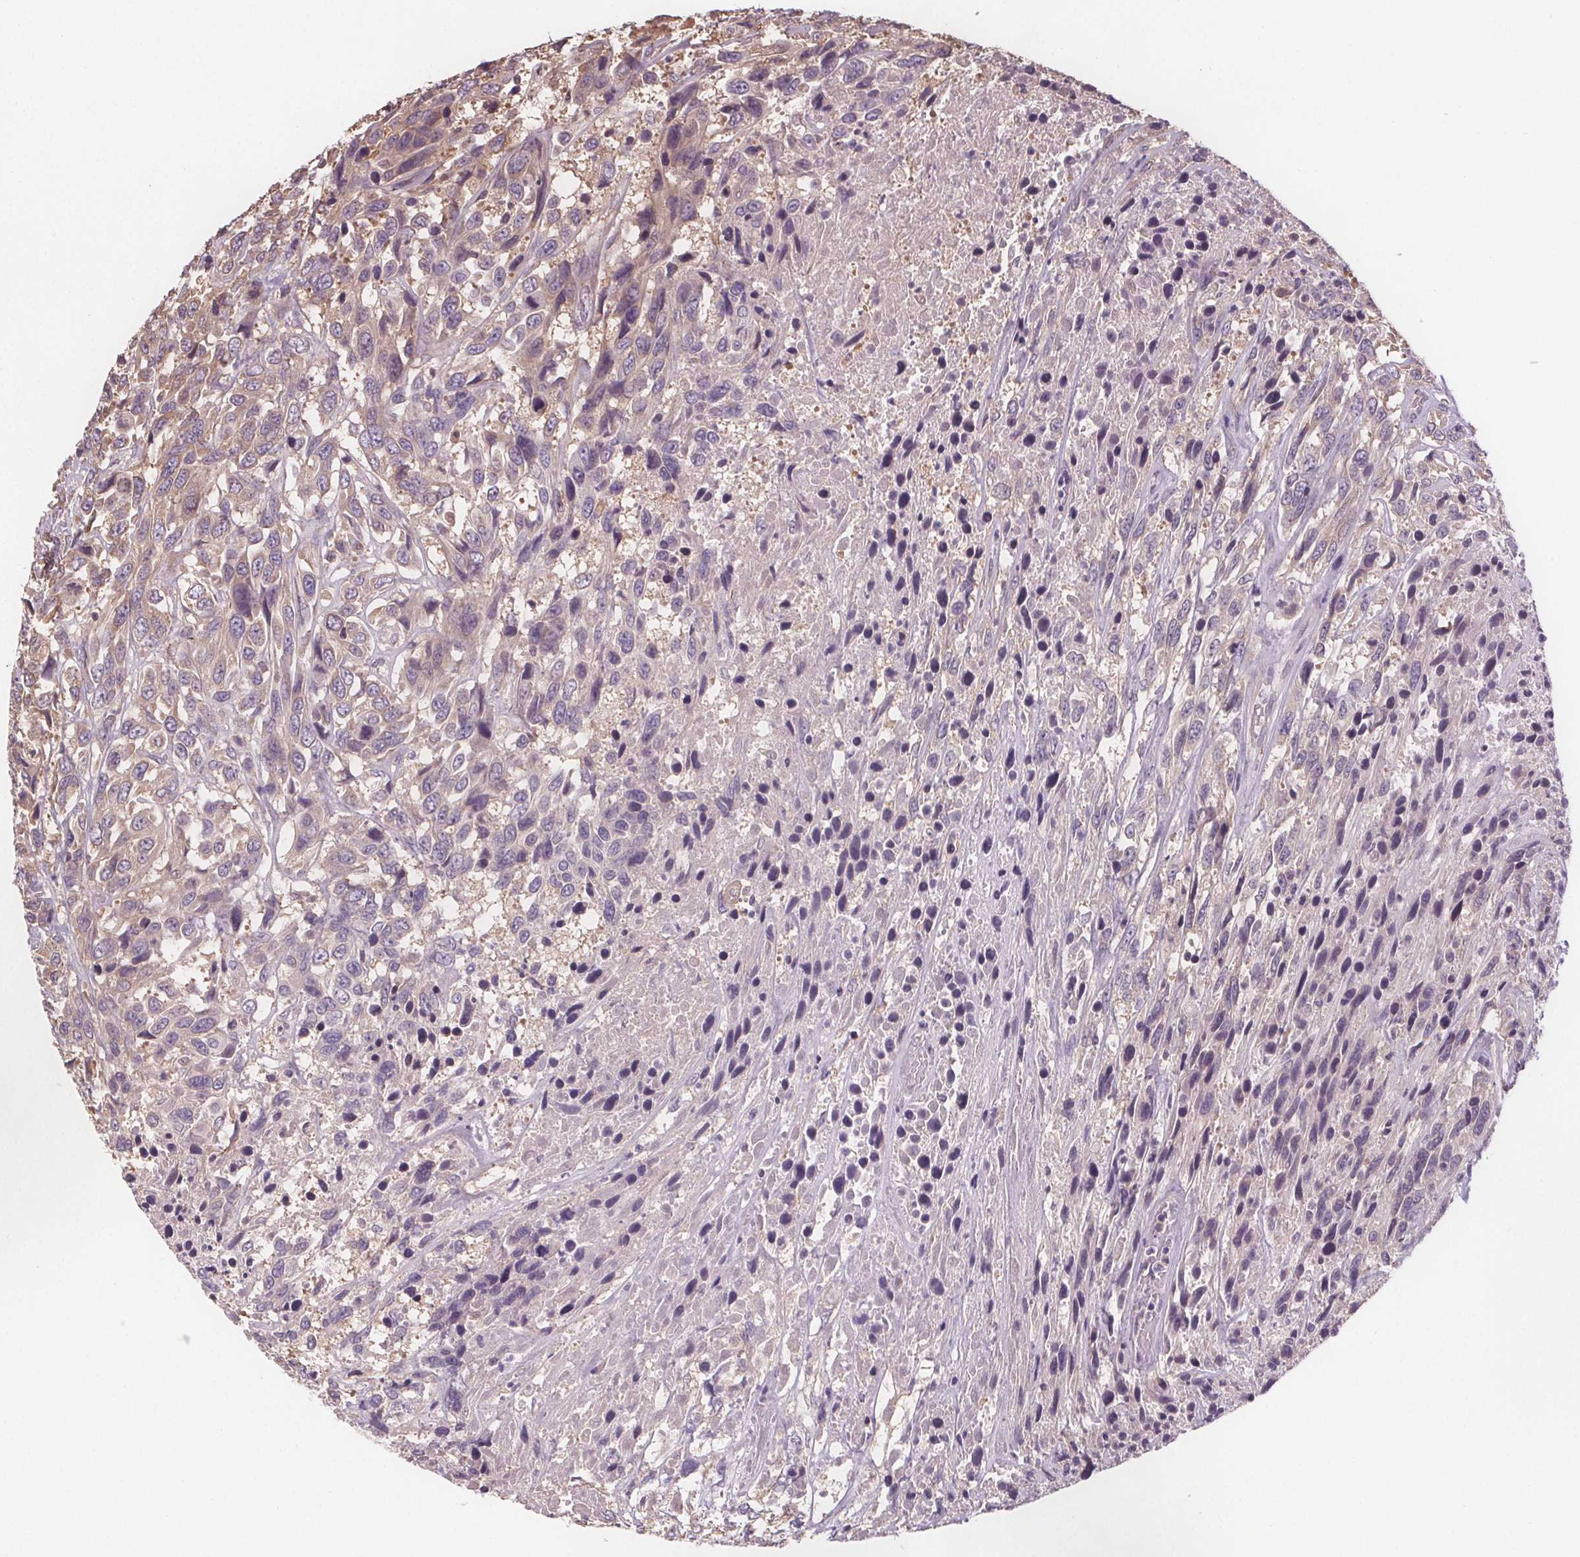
{"staining": {"intensity": "weak", "quantity": "<25%", "location": "cytoplasmic/membranous"}, "tissue": "urothelial cancer", "cell_type": "Tumor cells", "image_type": "cancer", "snomed": [{"axis": "morphology", "description": "Urothelial carcinoma, High grade"}, {"axis": "topography", "description": "Urinary bladder"}], "caption": "A photomicrograph of human urothelial carcinoma (high-grade) is negative for staining in tumor cells. (Stains: DAB IHC with hematoxylin counter stain, Microscopy: brightfield microscopy at high magnification).", "gene": "TMEM80", "patient": {"sex": "female", "age": 70}}